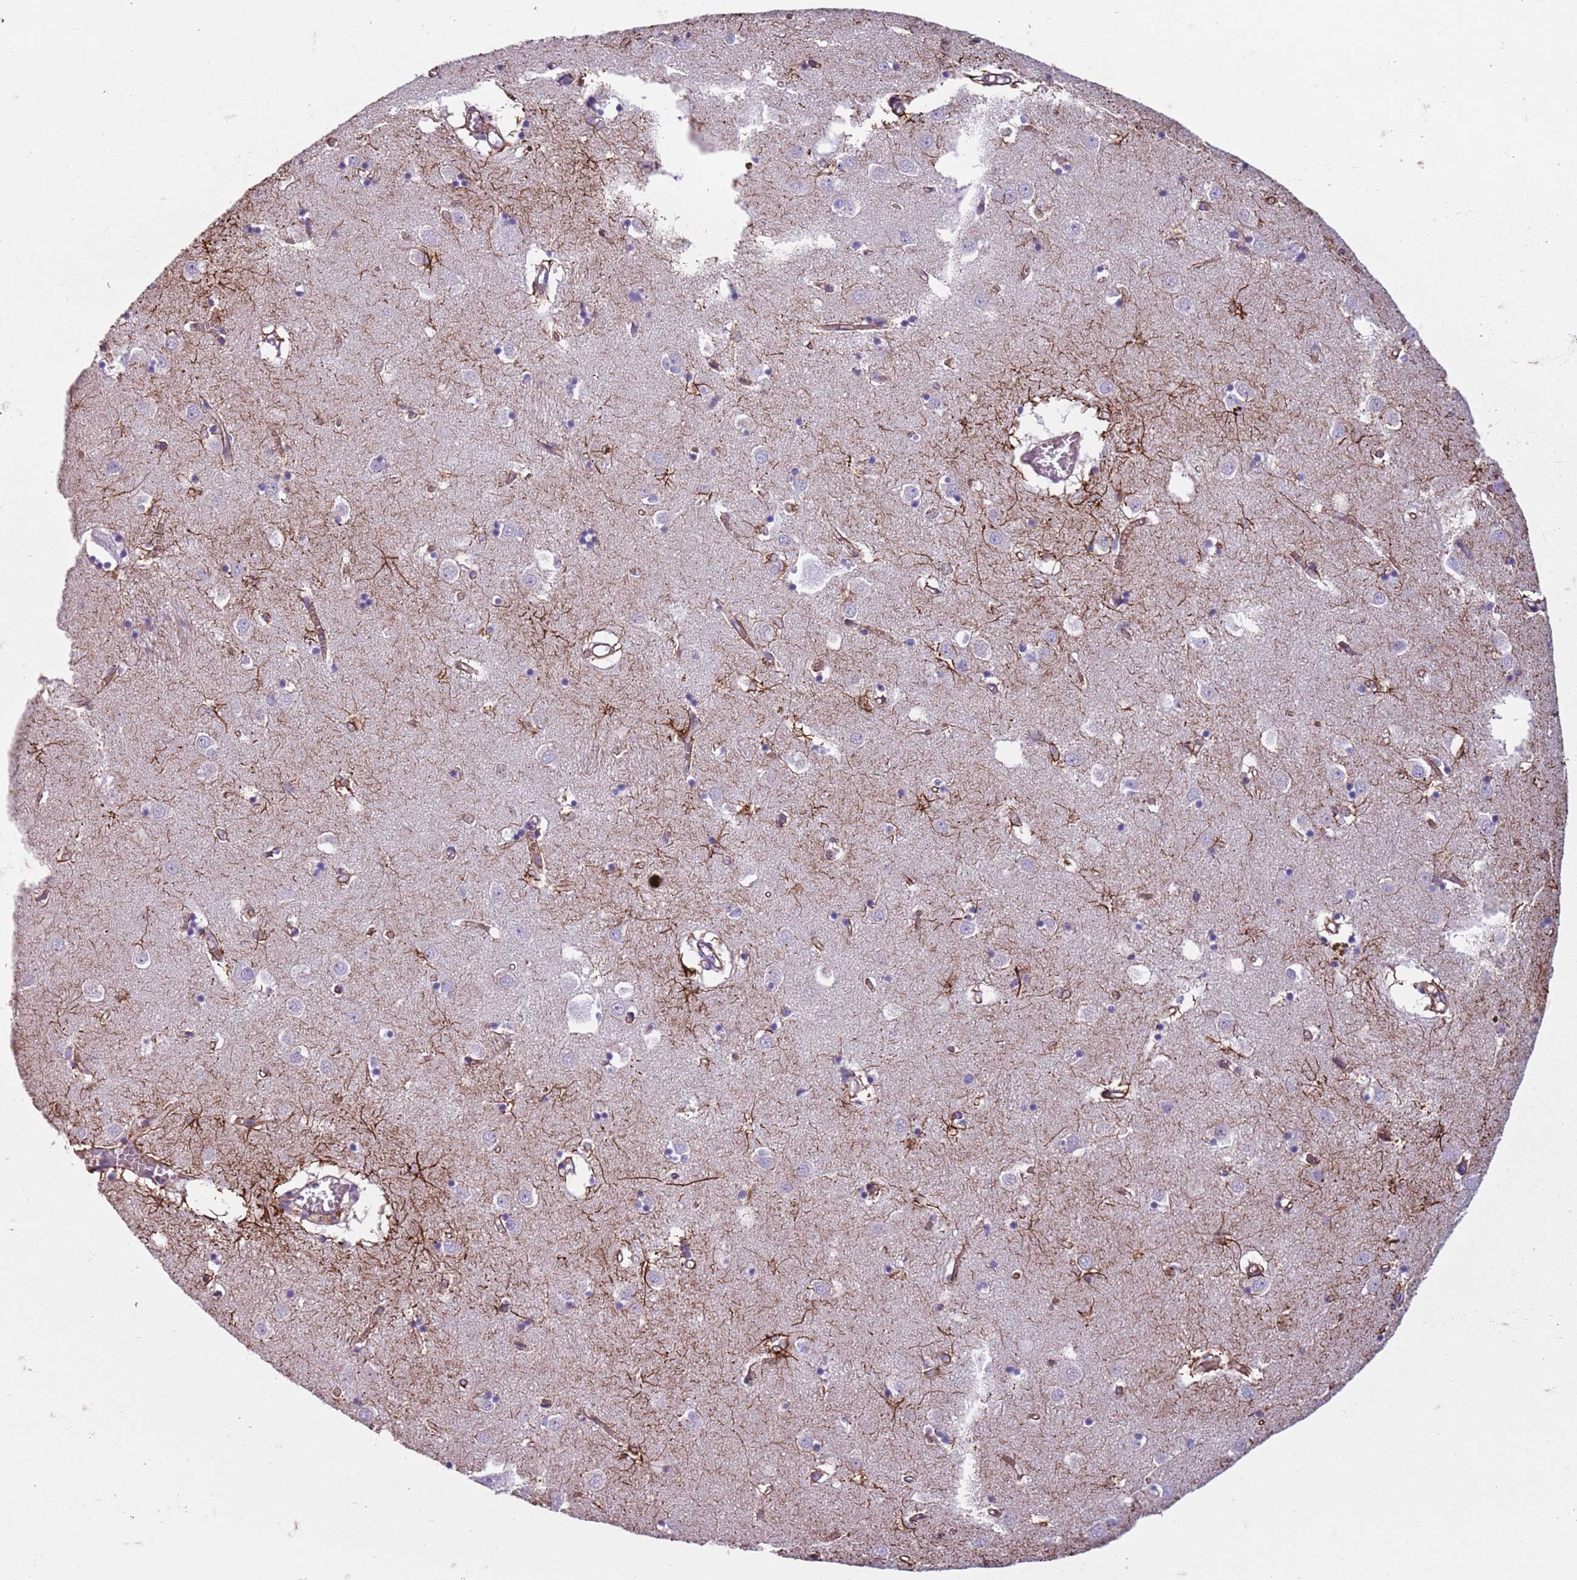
{"staining": {"intensity": "strong", "quantity": "<25%", "location": "cytoplasmic/membranous"}, "tissue": "caudate", "cell_type": "Glial cells", "image_type": "normal", "snomed": [{"axis": "morphology", "description": "Normal tissue, NOS"}, {"axis": "topography", "description": "Lateral ventricle wall"}], "caption": "The histopathology image exhibits a brown stain indicating the presence of a protein in the cytoplasmic/membranous of glial cells in caudate. Immunohistochemistry (ihc) stains the protein in brown and the nuclei are stained blue.", "gene": "TAS2R38", "patient": {"sex": "male", "age": 70}}